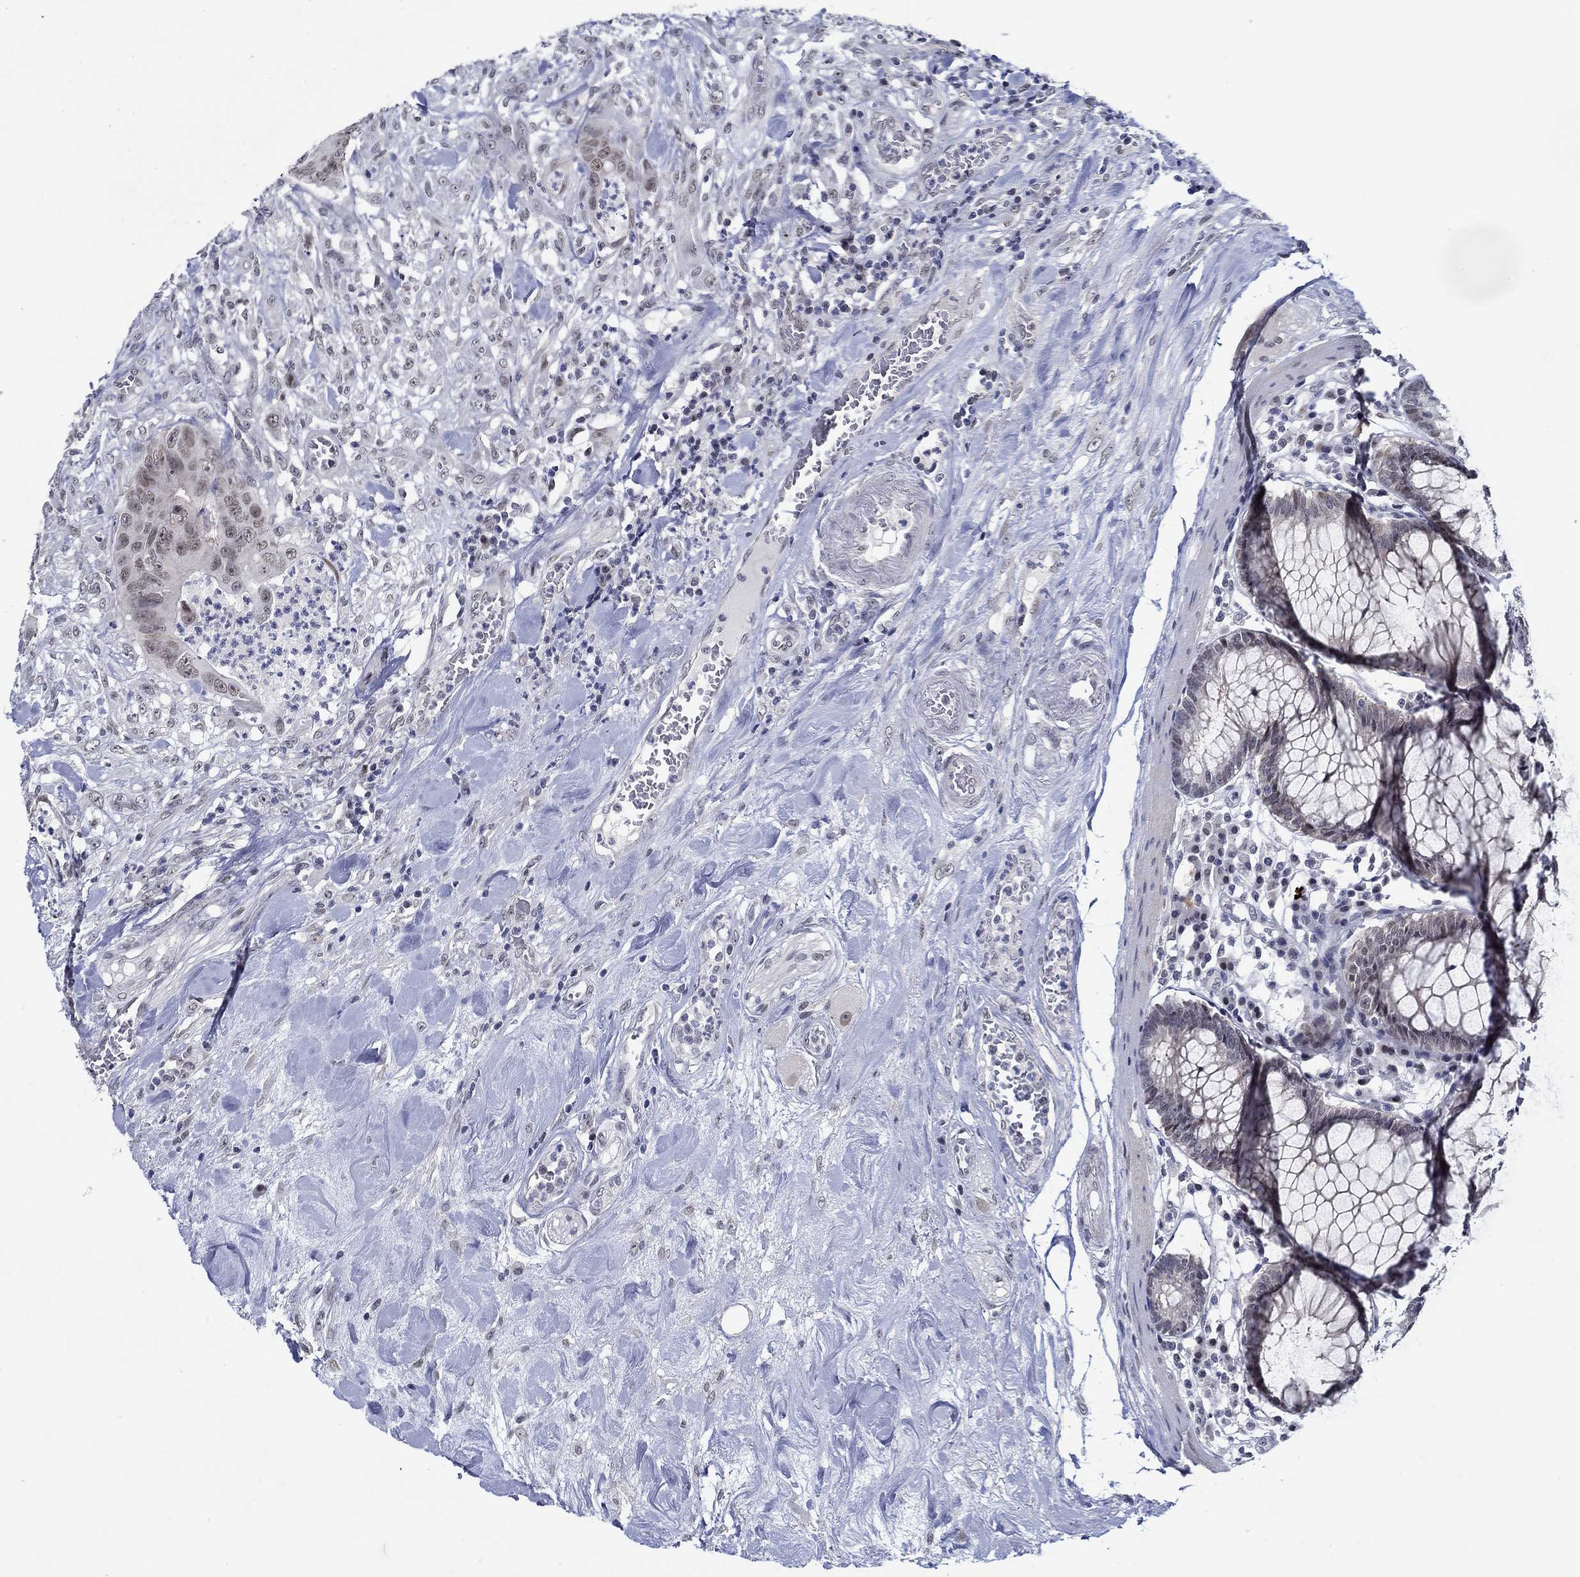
{"staining": {"intensity": "weak", "quantity": "<25%", "location": "nuclear"}, "tissue": "colorectal cancer", "cell_type": "Tumor cells", "image_type": "cancer", "snomed": [{"axis": "morphology", "description": "Adenocarcinoma, NOS"}, {"axis": "topography", "description": "Colon"}], "caption": "Histopathology image shows no protein expression in tumor cells of colorectal cancer (adenocarcinoma) tissue.", "gene": "SLC34A1", "patient": {"sex": "male", "age": 84}}